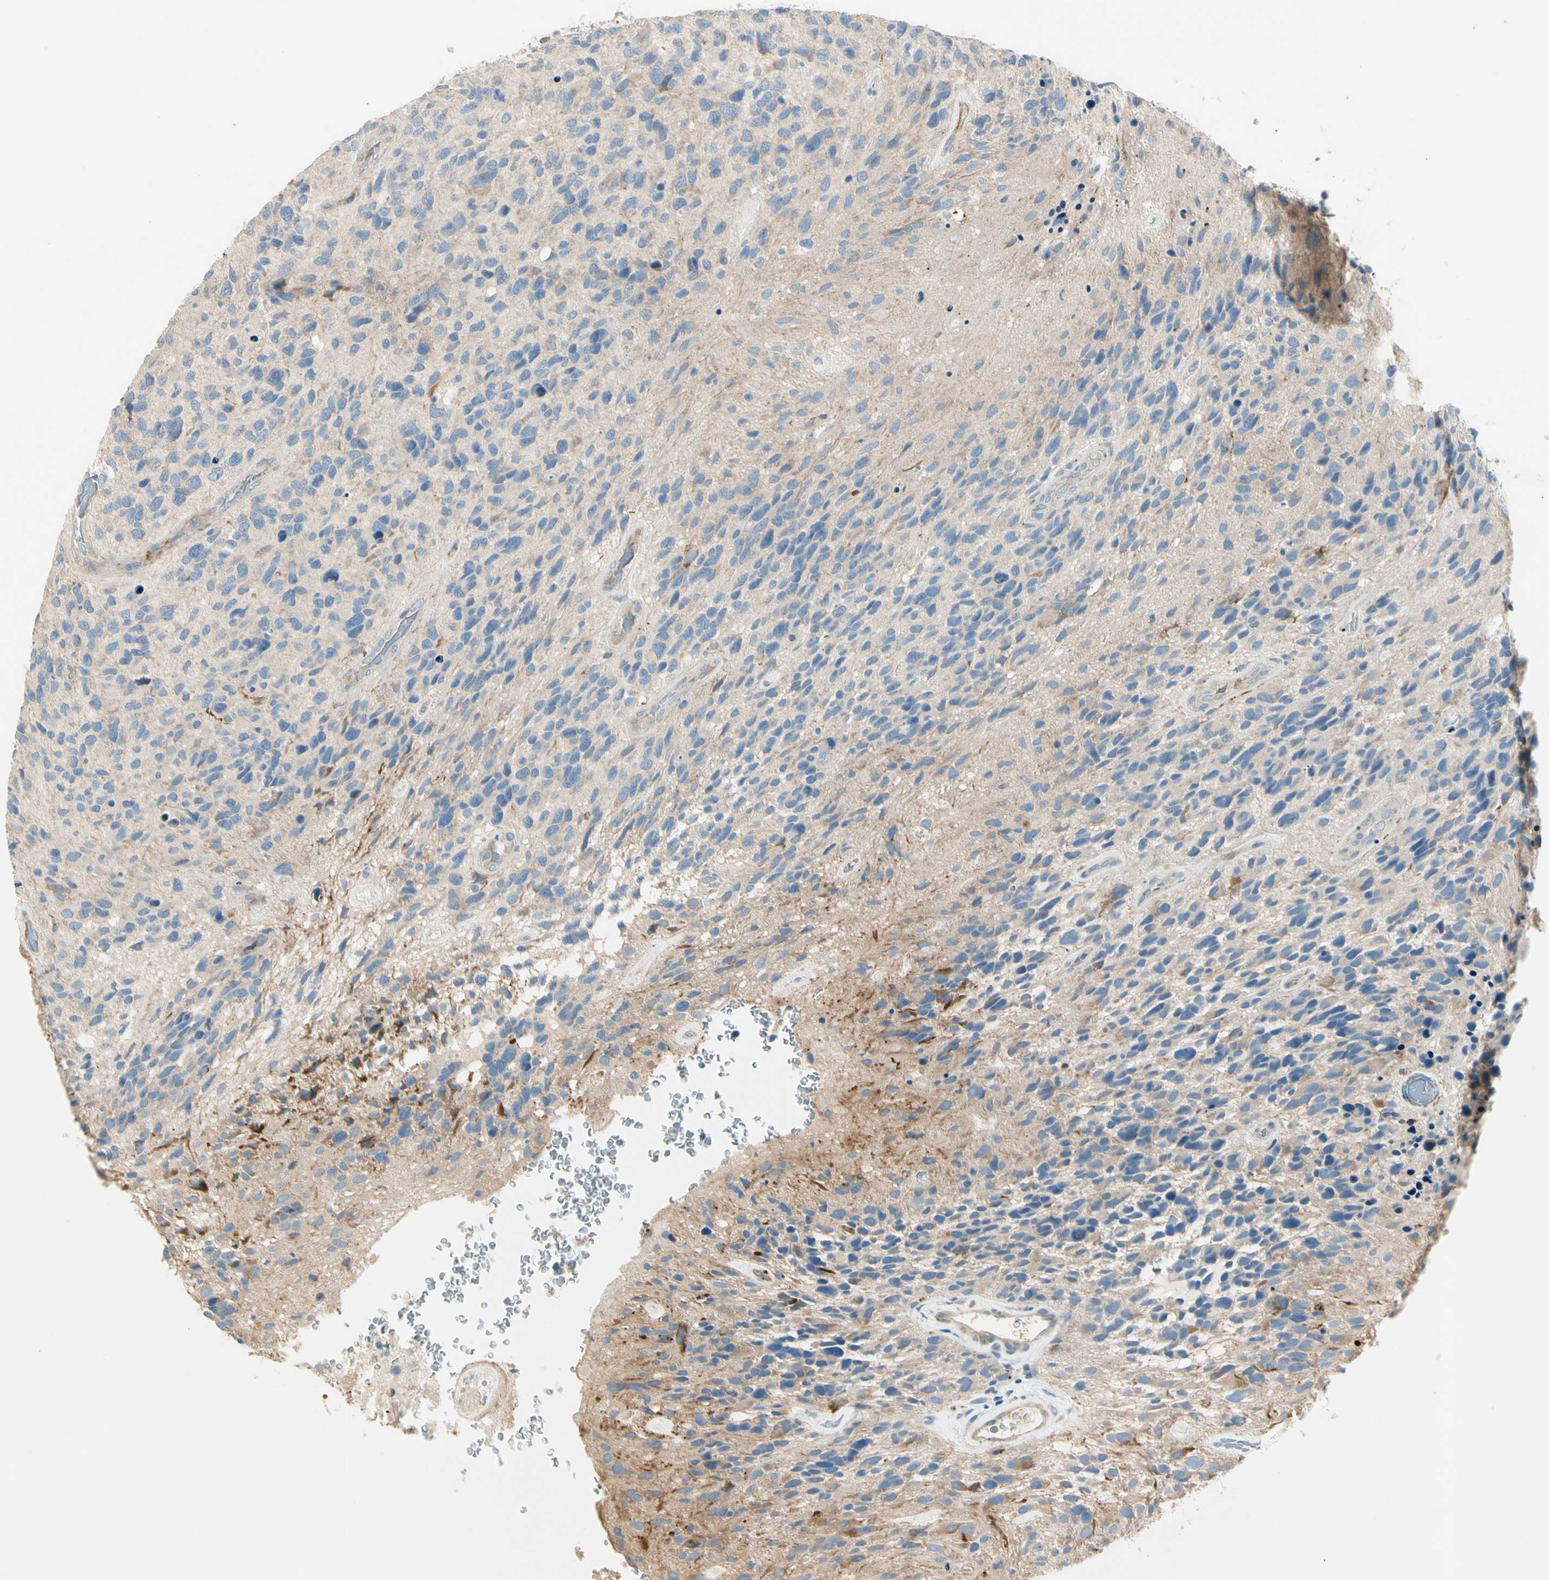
{"staining": {"intensity": "moderate", "quantity": "<25%", "location": "cytoplasmic/membranous"}, "tissue": "glioma", "cell_type": "Tumor cells", "image_type": "cancer", "snomed": [{"axis": "morphology", "description": "Glioma, malignant, High grade"}, {"axis": "topography", "description": "Brain"}], "caption": "DAB (3,3'-diaminobenzidine) immunohistochemical staining of malignant glioma (high-grade) demonstrates moderate cytoplasmic/membranous protein staining in about <25% of tumor cells. Using DAB (3,3'-diaminobenzidine) (brown) and hematoxylin (blue) stains, captured at high magnification using brightfield microscopy.", "gene": "ADGRA3", "patient": {"sex": "female", "age": 58}}